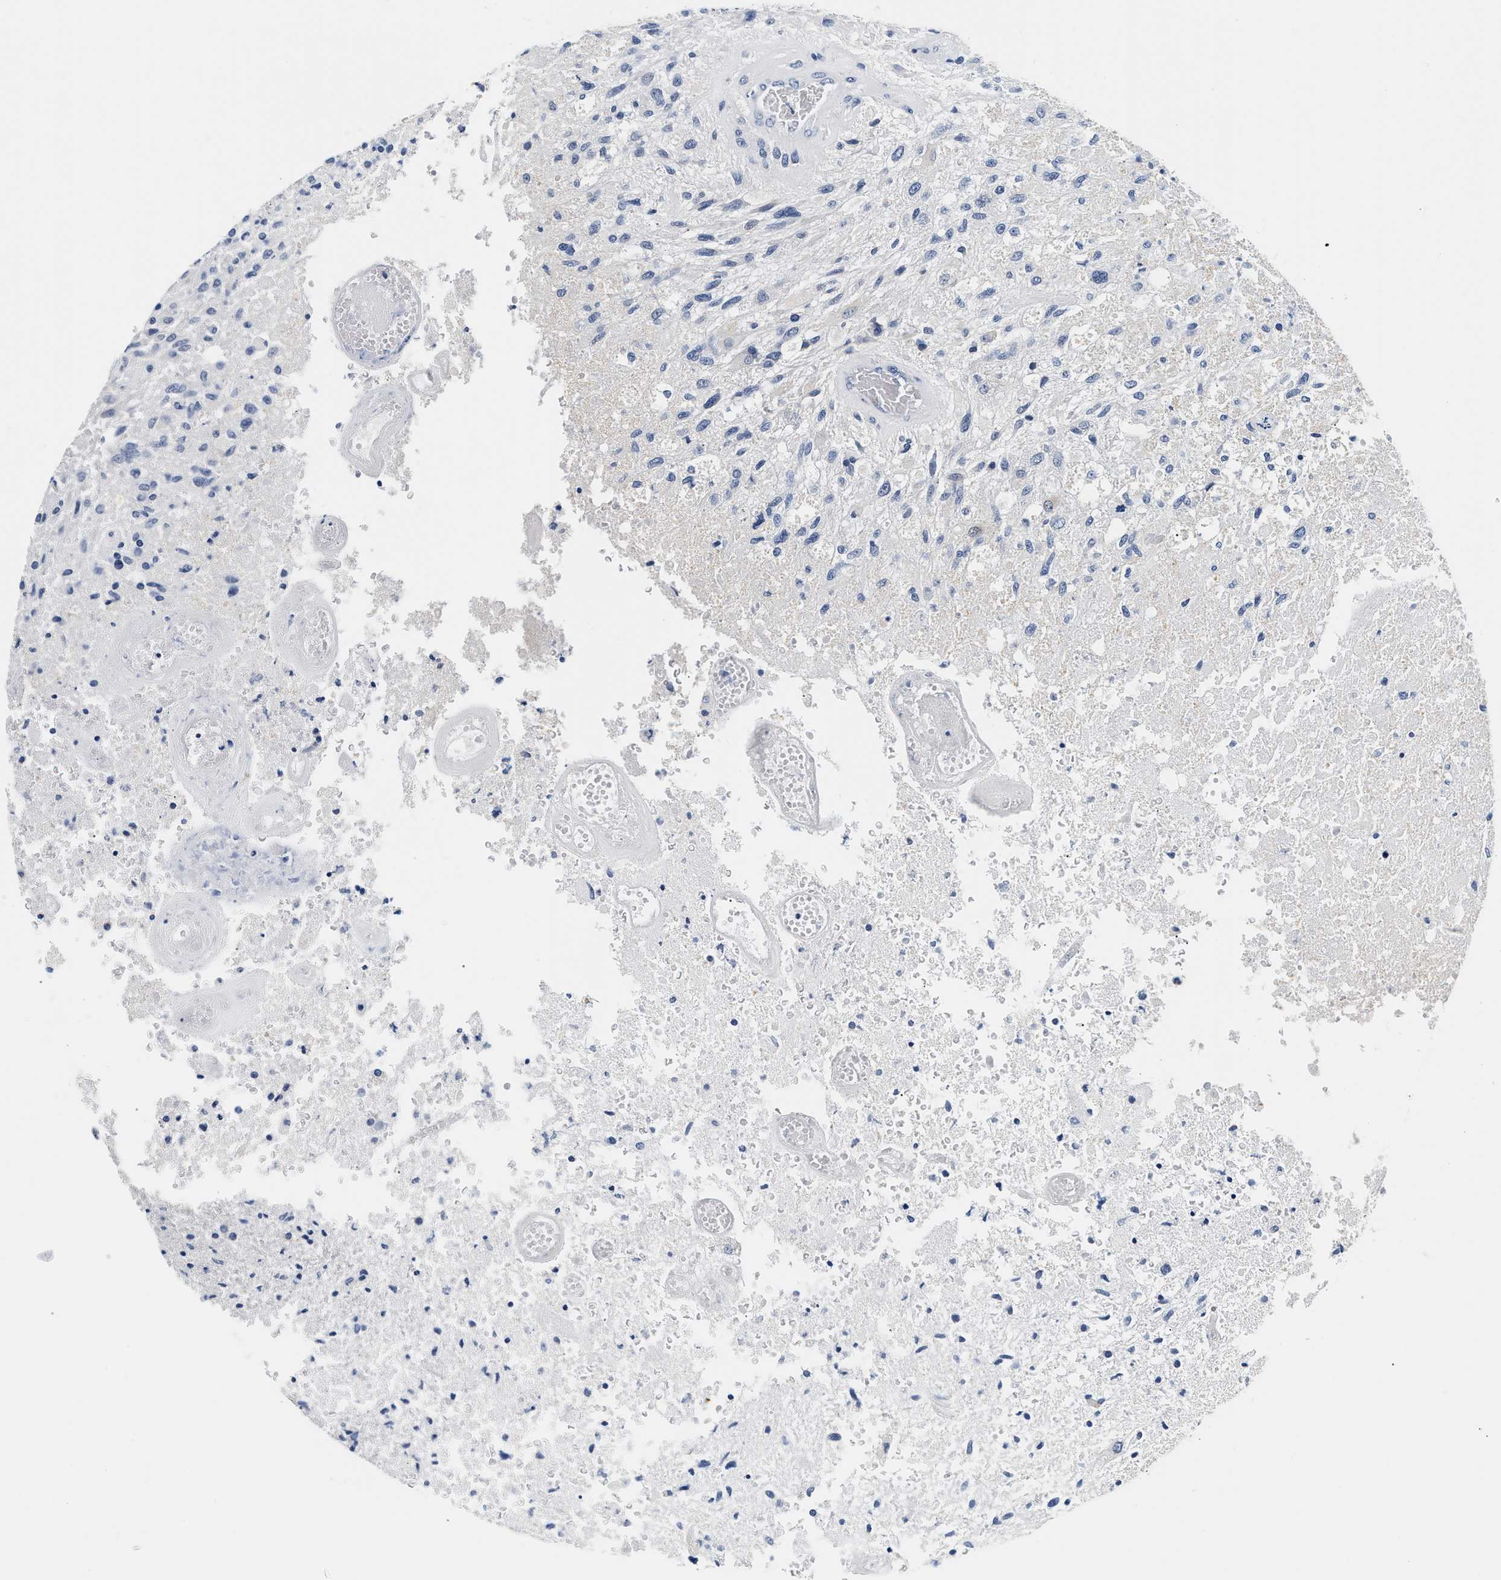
{"staining": {"intensity": "negative", "quantity": "none", "location": "none"}, "tissue": "glioma", "cell_type": "Tumor cells", "image_type": "cancer", "snomed": [{"axis": "morphology", "description": "Normal tissue, NOS"}, {"axis": "morphology", "description": "Glioma, malignant, High grade"}, {"axis": "topography", "description": "Cerebral cortex"}], "caption": "DAB immunohistochemical staining of malignant high-grade glioma exhibits no significant staining in tumor cells.", "gene": "UCHL3", "patient": {"sex": "male", "age": 77}}